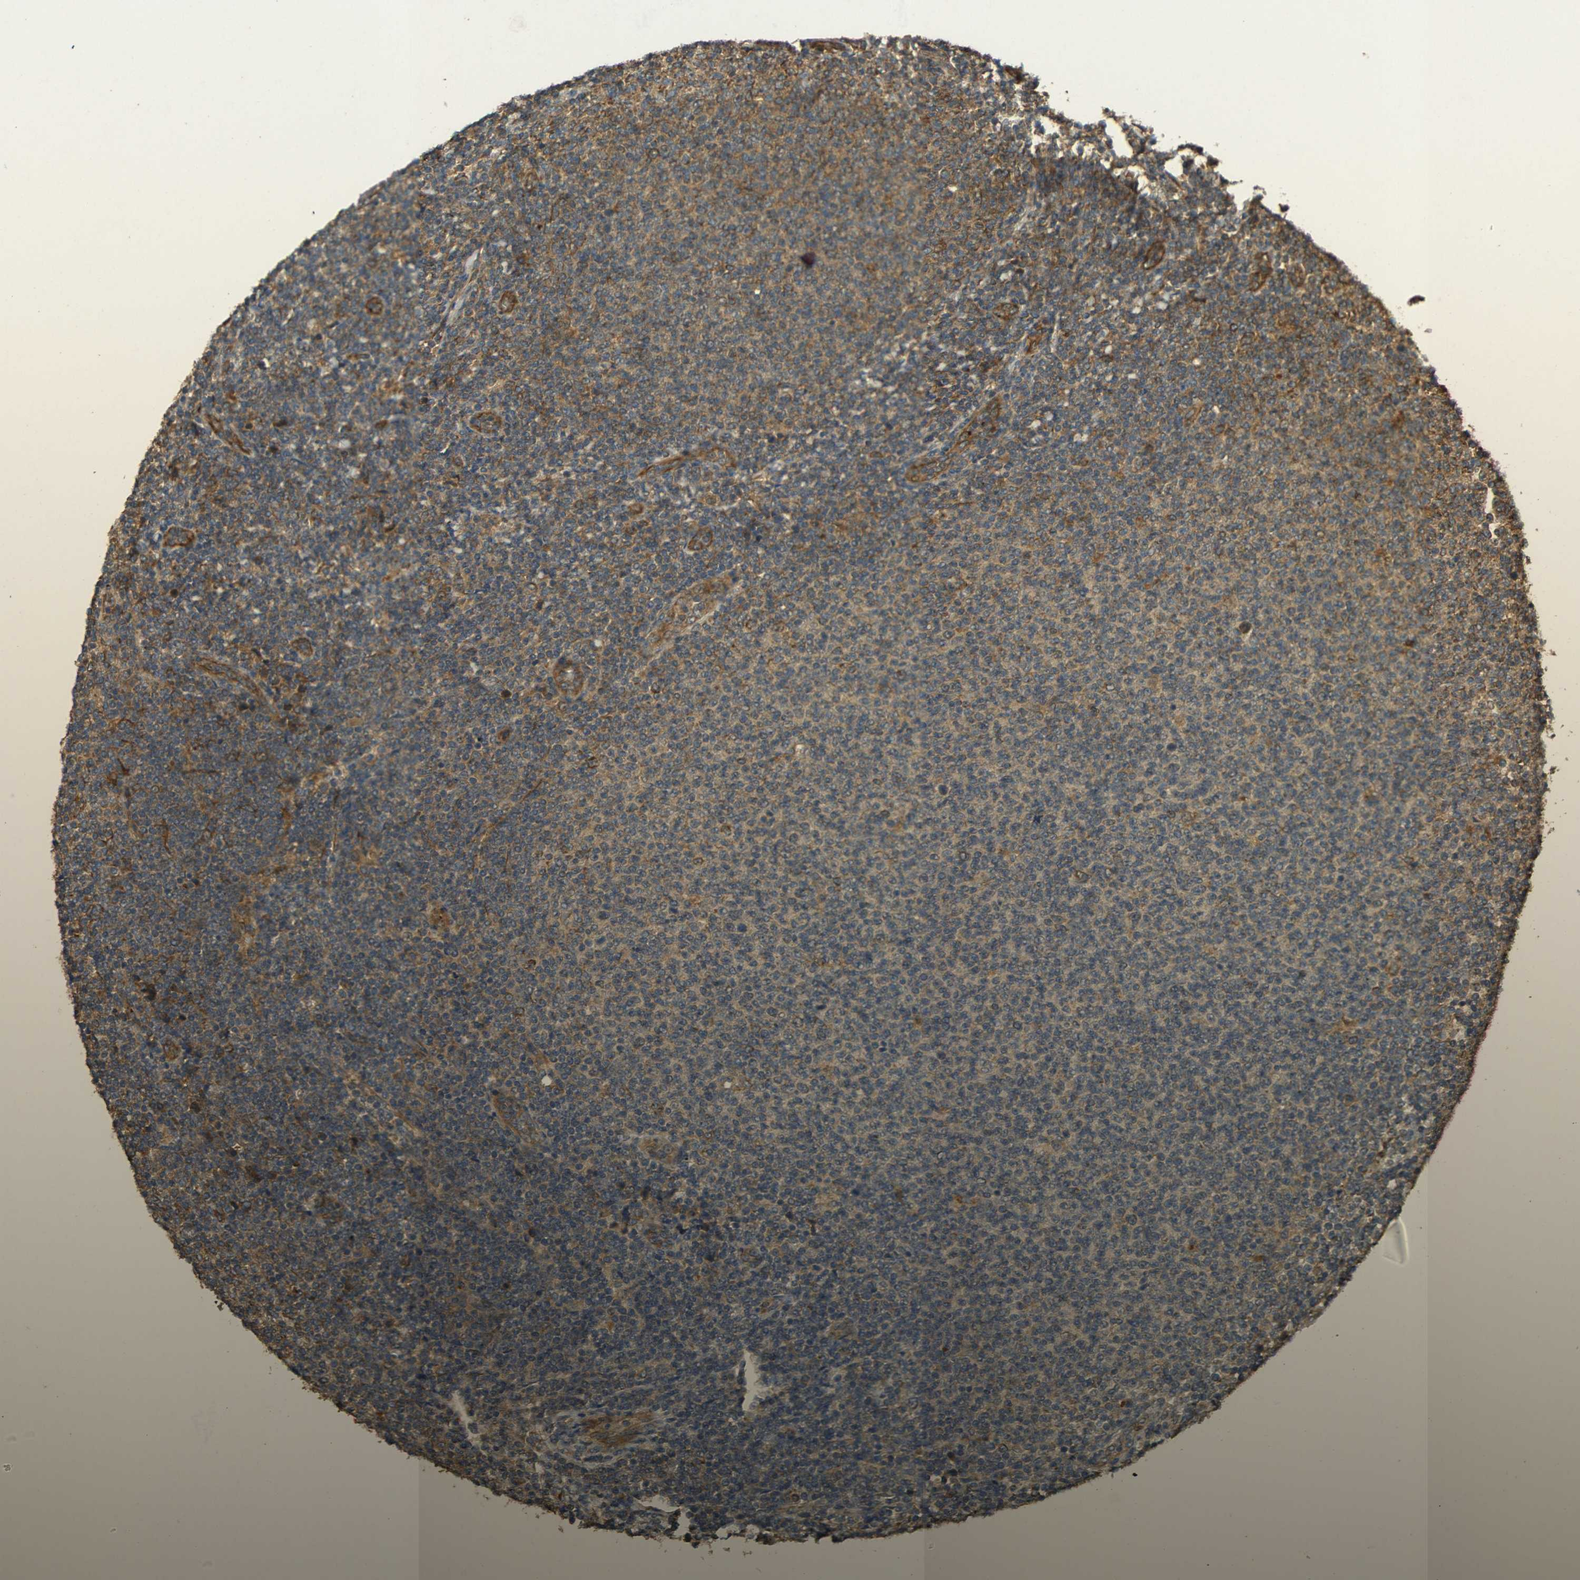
{"staining": {"intensity": "moderate", "quantity": ">75%", "location": "cytoplasmic/membranous"}, "tissue": "lymphoma", "cell_type": "Tumor cells", "image_type": "cancer", "snomed": [{"axis": "morphology", "description": "Malignant lymphoma, non-Hodgkin's type, Low grade"}, {"axis": "topography", "description": "Lymph node"}], "caption": "Human malignant lymphoma, non-Hodgkin's type (low-grade) stained with a protein marker demonstrates moderate staining in tumor cells.", "gene": "EIF2S1", "patient": {"sex": "male", "age": 66}}